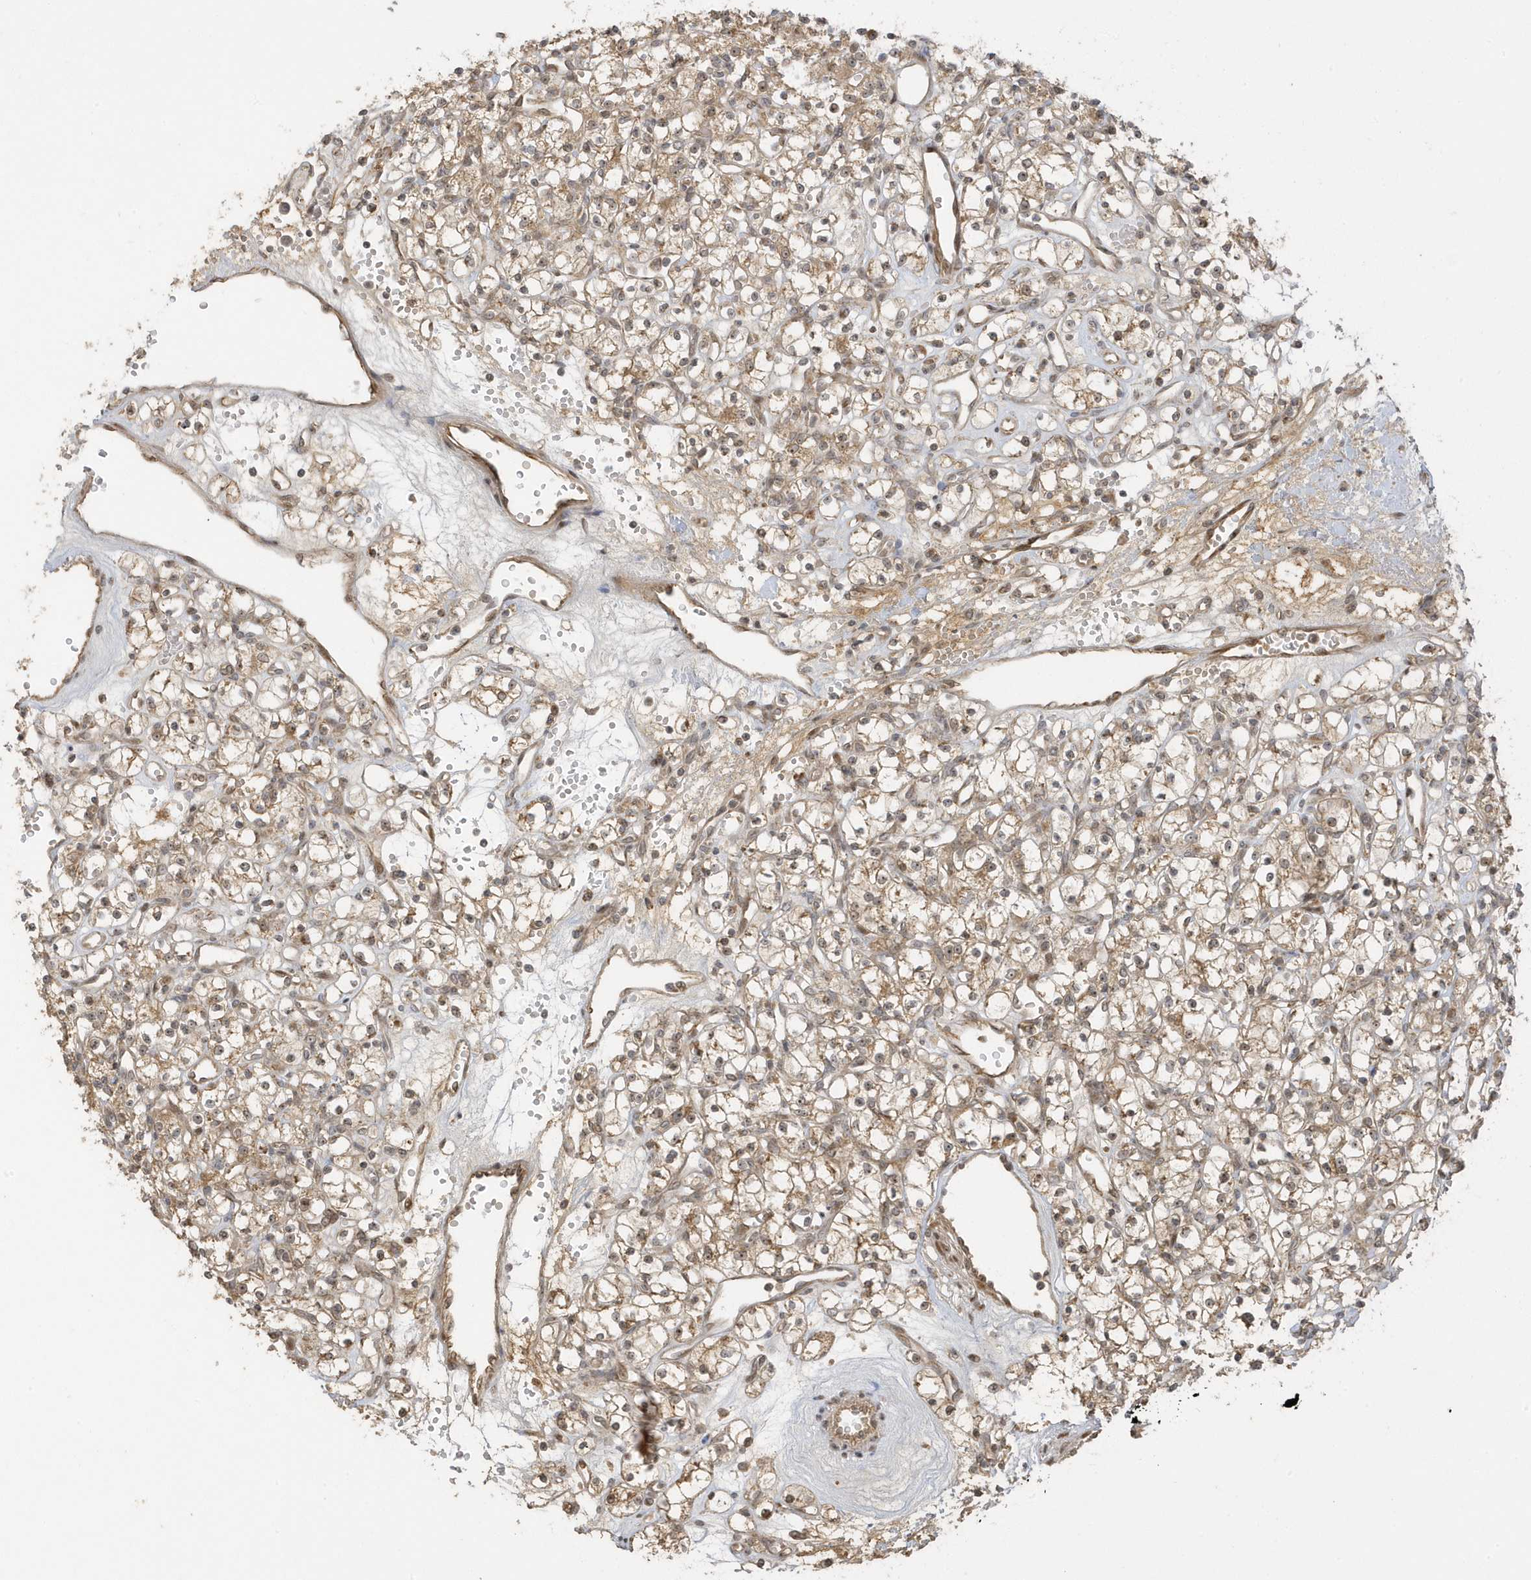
{"staining": {"intensity": "moderate", "quantity": ">75%", "location": "cytoplasmic/membranous"}, "tissue": "renal cancer", "cell_type": "Tumor cells", "image_type": "cancer", "snomed": [{"axis": "morphology", "description": "Adenocarcinoma, NOS"}, {"axis": "topography", "description": "Kidney"}], "caption": "Adenocarcinoma (renal) stained with IHC displays moderate cytoplasmic/membranous positivity in approximately >75% of tumor cells.", "gene": "ECM2", "patient": {"sex": "female", "age": 59}}